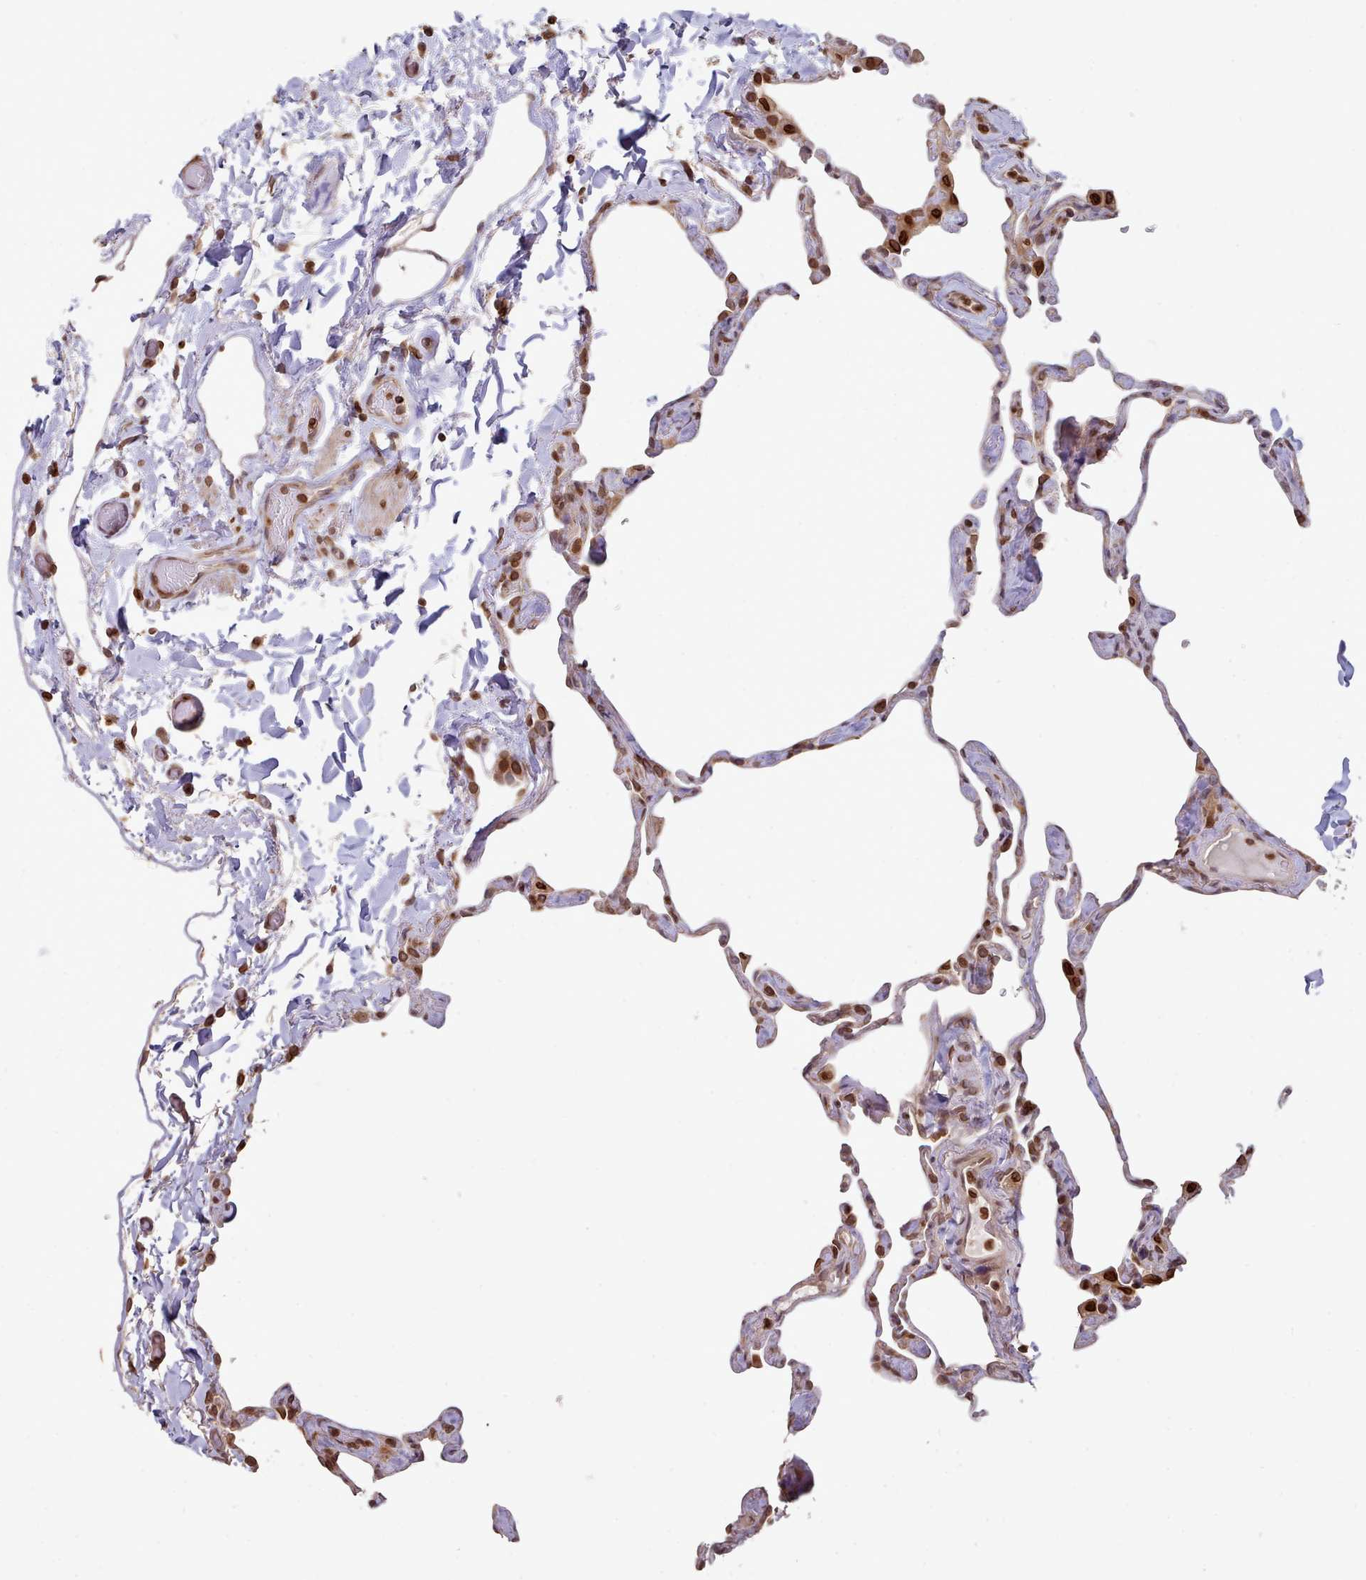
{"staining": {"intensity": "strong", "quantity": "25%-75%", "location": "cytoplasmic/membranous,nuclear"}, "tissue": "lung", "cell_type": "Alveolar cells", "image_type": "normal", "snomed": [{"axis": "morphology", "description": "Normal tissue, NOS"}, {"axis": "topography", "description": "Lung"}], "caption": "This histopathology image exhibits normal lung stained with IHC to label a protein in brown. The cytoplasmic/membranous,nuclear of alveolar cells show strong positivity for the protein. Nuclei are counter-stained blue.", "gene": "TOR1AIP1", "patient": {"sex": "male", "age": 65}}